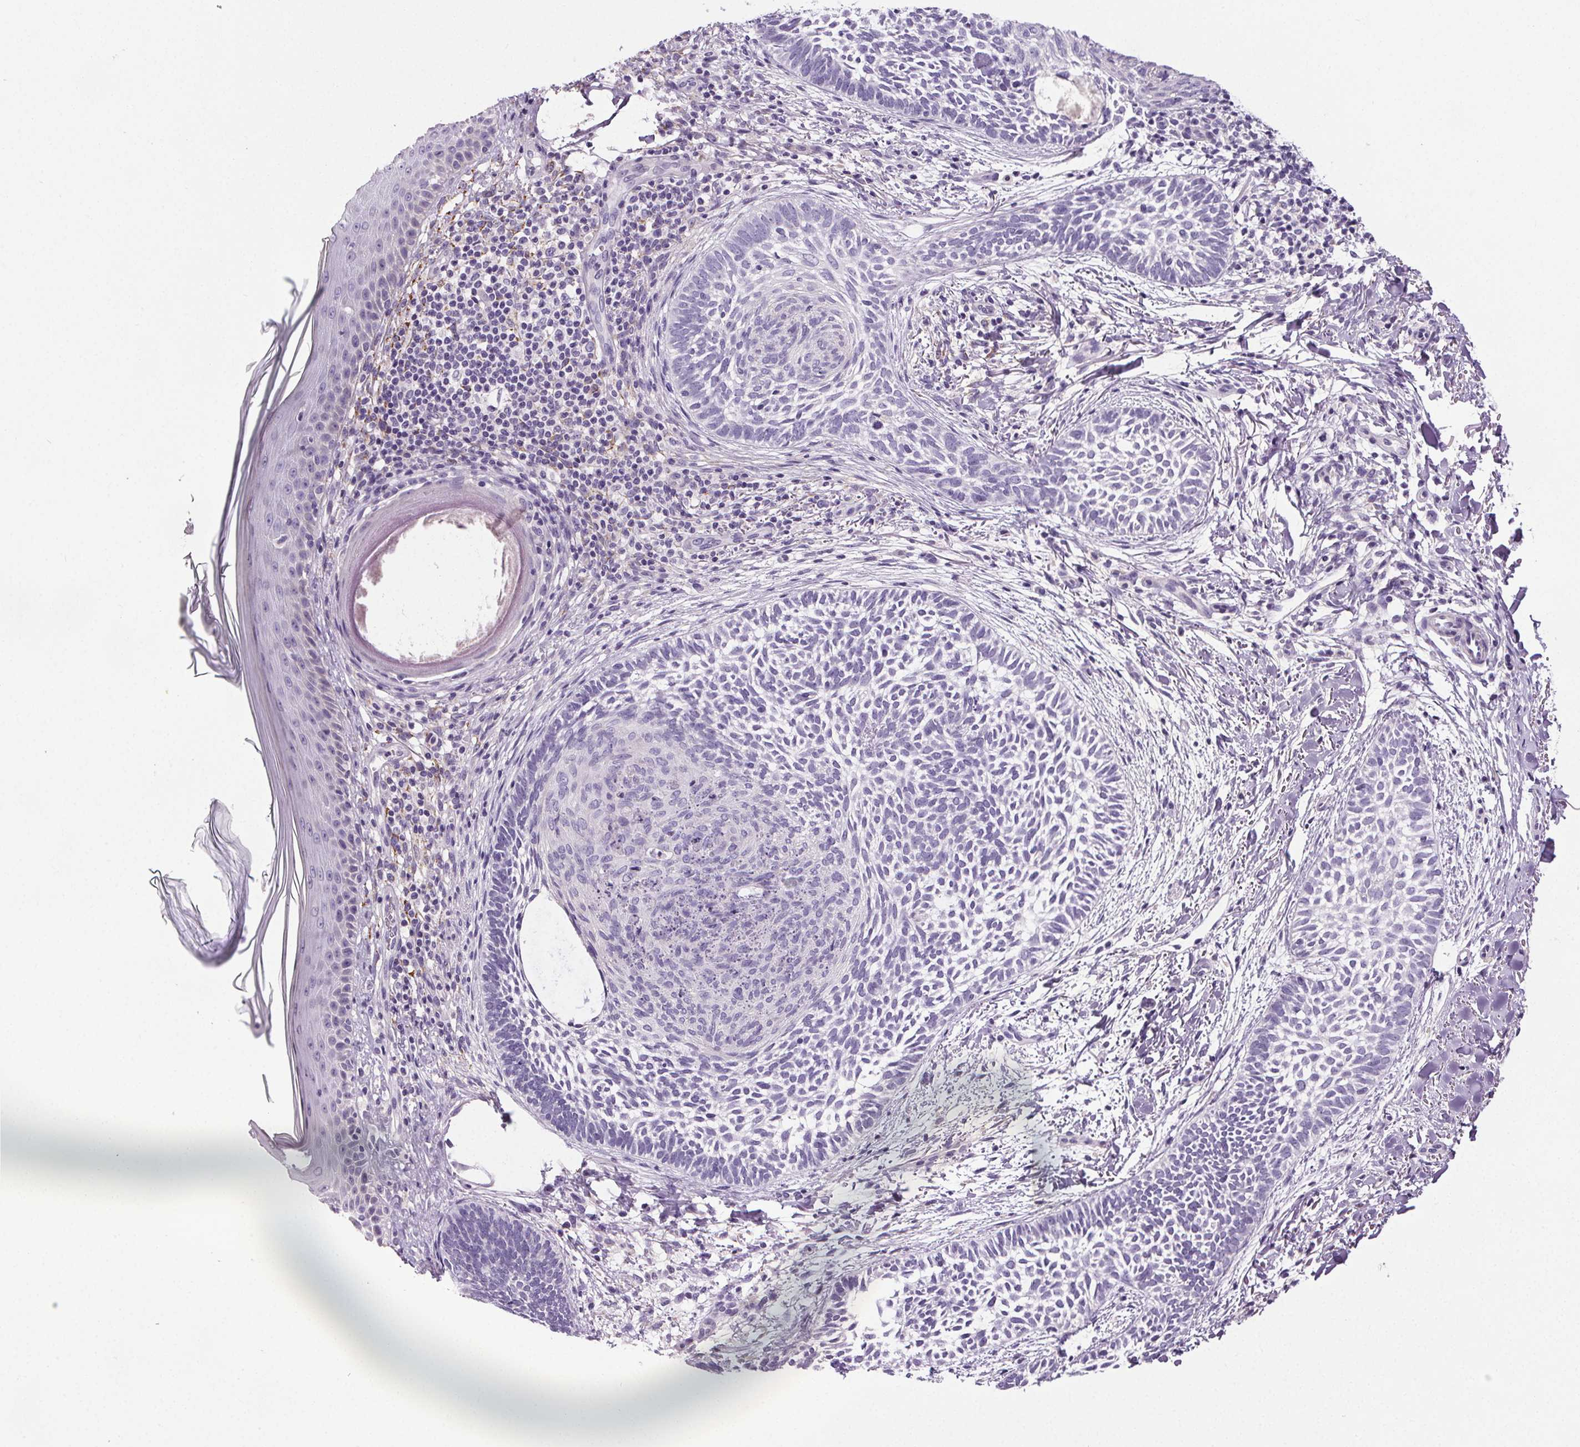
{"staining": {"intensity": "negative", "quantity": "none", "location": "none"}, "tissue": "skin cancer", "cell_type": "Tumor cells", "image_type": "cancer", "snomed": [{"axis": "morphology", "description": "Normal tissue, NOS"}, {"axis": "morphology", "description": "Basal cell carcinoma"}, {"axis": "topography", "description": "Skin"}], "caption": "An image of human skin basal cell carcinoma is negative for staining in tumor cells. The staining is performed using DAB (3,3'-diaminobenzidine) brown chromogen with nuclei counter-stained in using hematoxylin.", "gene": "GPIHBP1", "patient": {"sex": "male", "age": 46}}